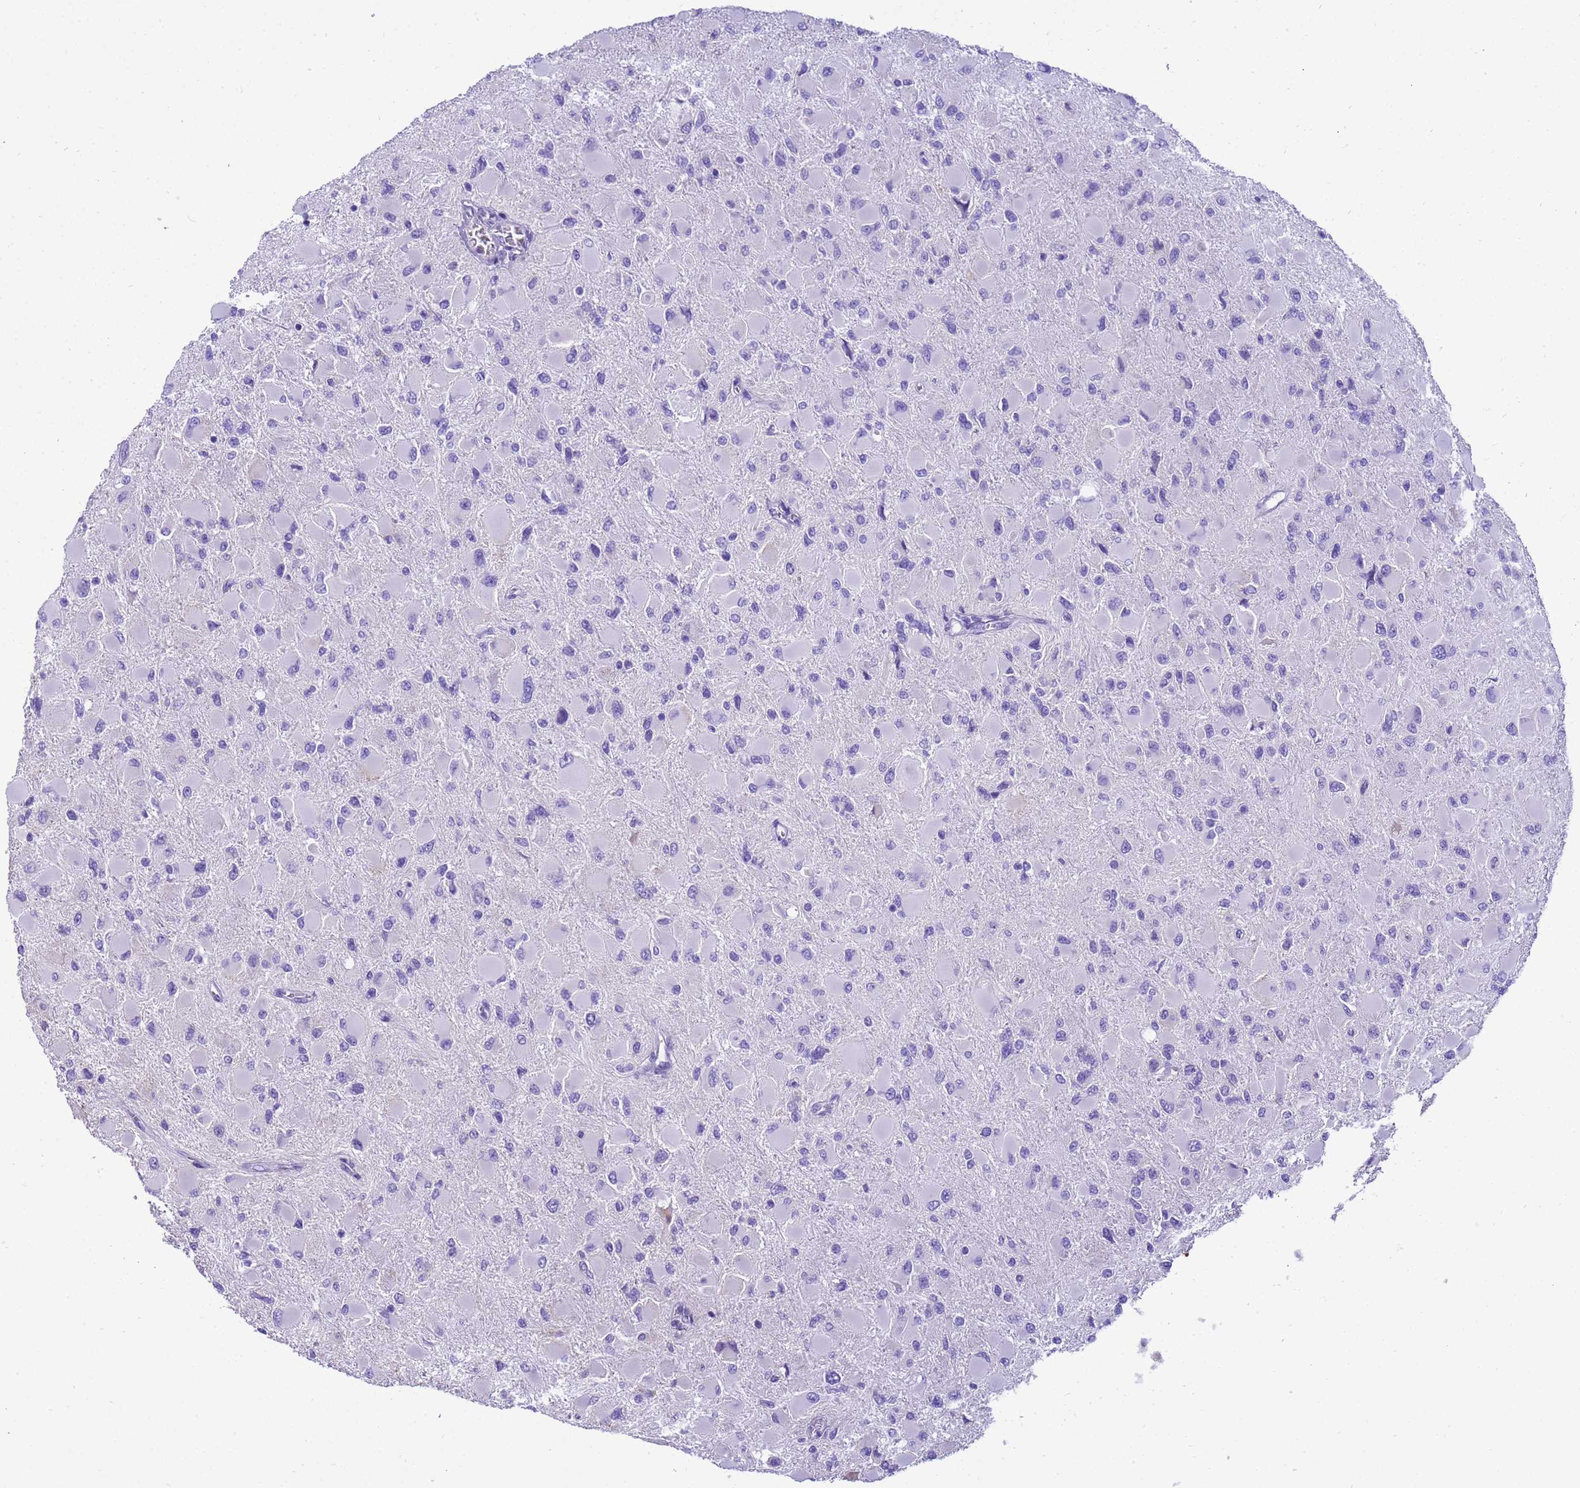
{"staining": {"intensity": "negative", "quantity": "none", "location": "none"}, "tissue": "glioma", "cell_type": "Tumor cells", "image_type": "cancer", "snomed": [{"axis": "morphology", "description": "Glioma, malignant, High grade"}, {"axis": "topography", "description": "Cerebral cortex"}], "caption": "High magnification brightfield microscopy of glioma stained with DAB (3,3'-diaminobenzidine) (brown) and counterstained with hematoxylin (blue): tumor cells show no significant expression. The staining was performed using DAB (3,3'-diaminobenzidine) to visualize the protein expression in brown, while the nuclei were stained in blue with hematoxylin (Magnification: 20x).", "gene": "PIEZO2", "patient": {"sex": "female", "age": 36}}